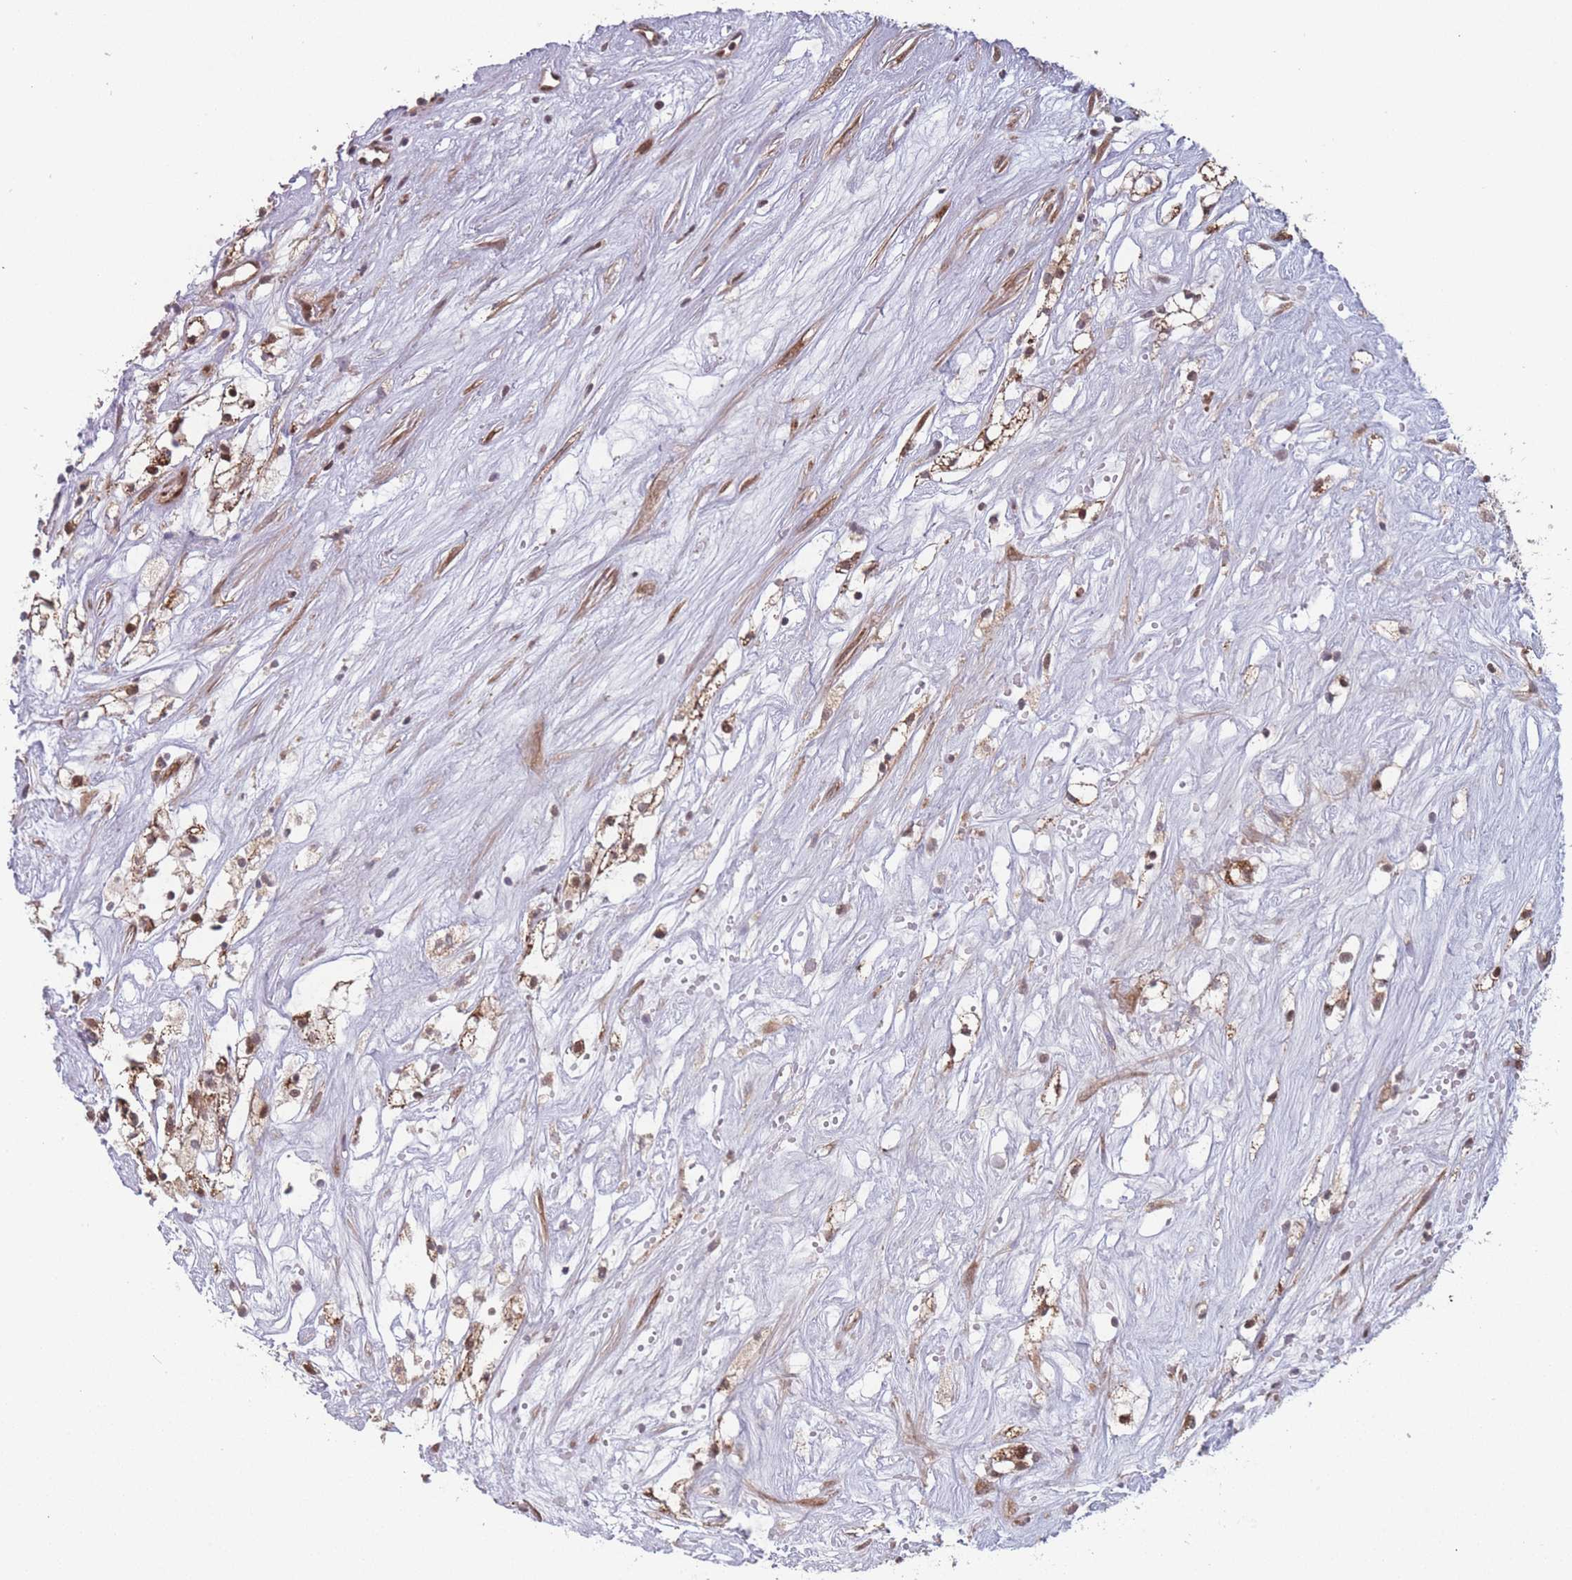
{"staining": {"intensity": "weak", "quantity": "25%-75%", "location": "cytoplasmic/membranous"}, "tissue": "renal cancer", "cell_type": "Tumor cells", "image_type": "cancer", "snomed": [{"axis": "morphology", "description": "Adenocarcinoma, NOS"}, {"axis": "topography", "description": "Kidney"}], "caption": "This is an image of IHC staining of adenocarcinoma (renal), which shows weak expression in the cytoplasmic/membranous of tumor cells.", "gene": "RPS18", "patient": {"sex": "male", "age": 59}}